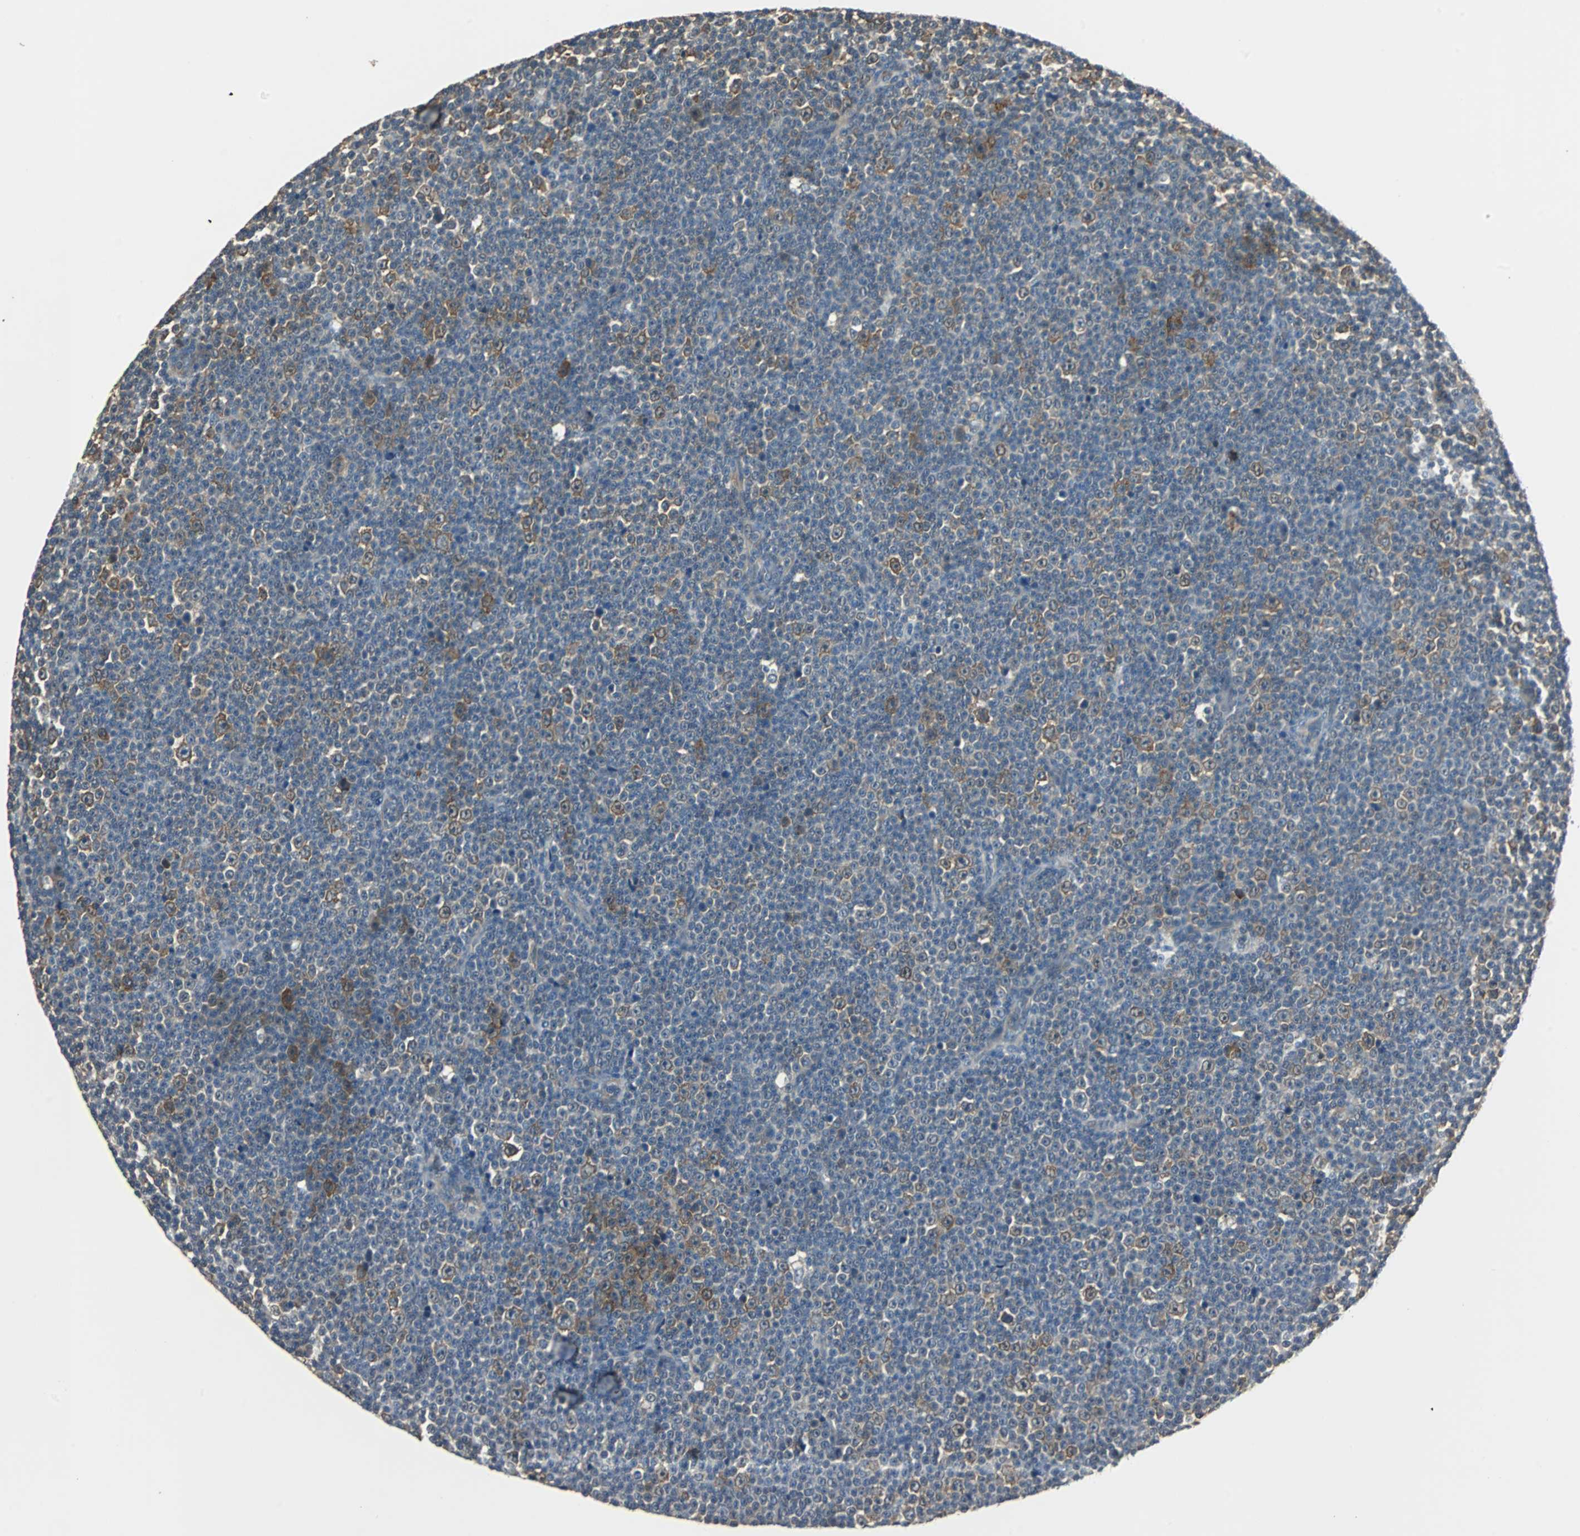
{"staining": {"intensity": "moderate", "quantity": "<25%", "location": "cytoplasmic/membranous"}, "tissue": "lymphoma", "cell_type": "Tumor cells", "image_type": "cancer", "snomed": [{"axis": "morphology", "description": "Malignant lymphoma, non-Hodgkin's type, Low grade"}, {"axis": "topography", "description": "Lymph node"}], "caption": "Lymphoma tissue reveals moderate cytoplasmic/membranous positivity in about <25% of tumor cells, visualized by immunohistochemistry.", "gene": "ABHD2", "patient": {"sex": "female", "age": 67}}